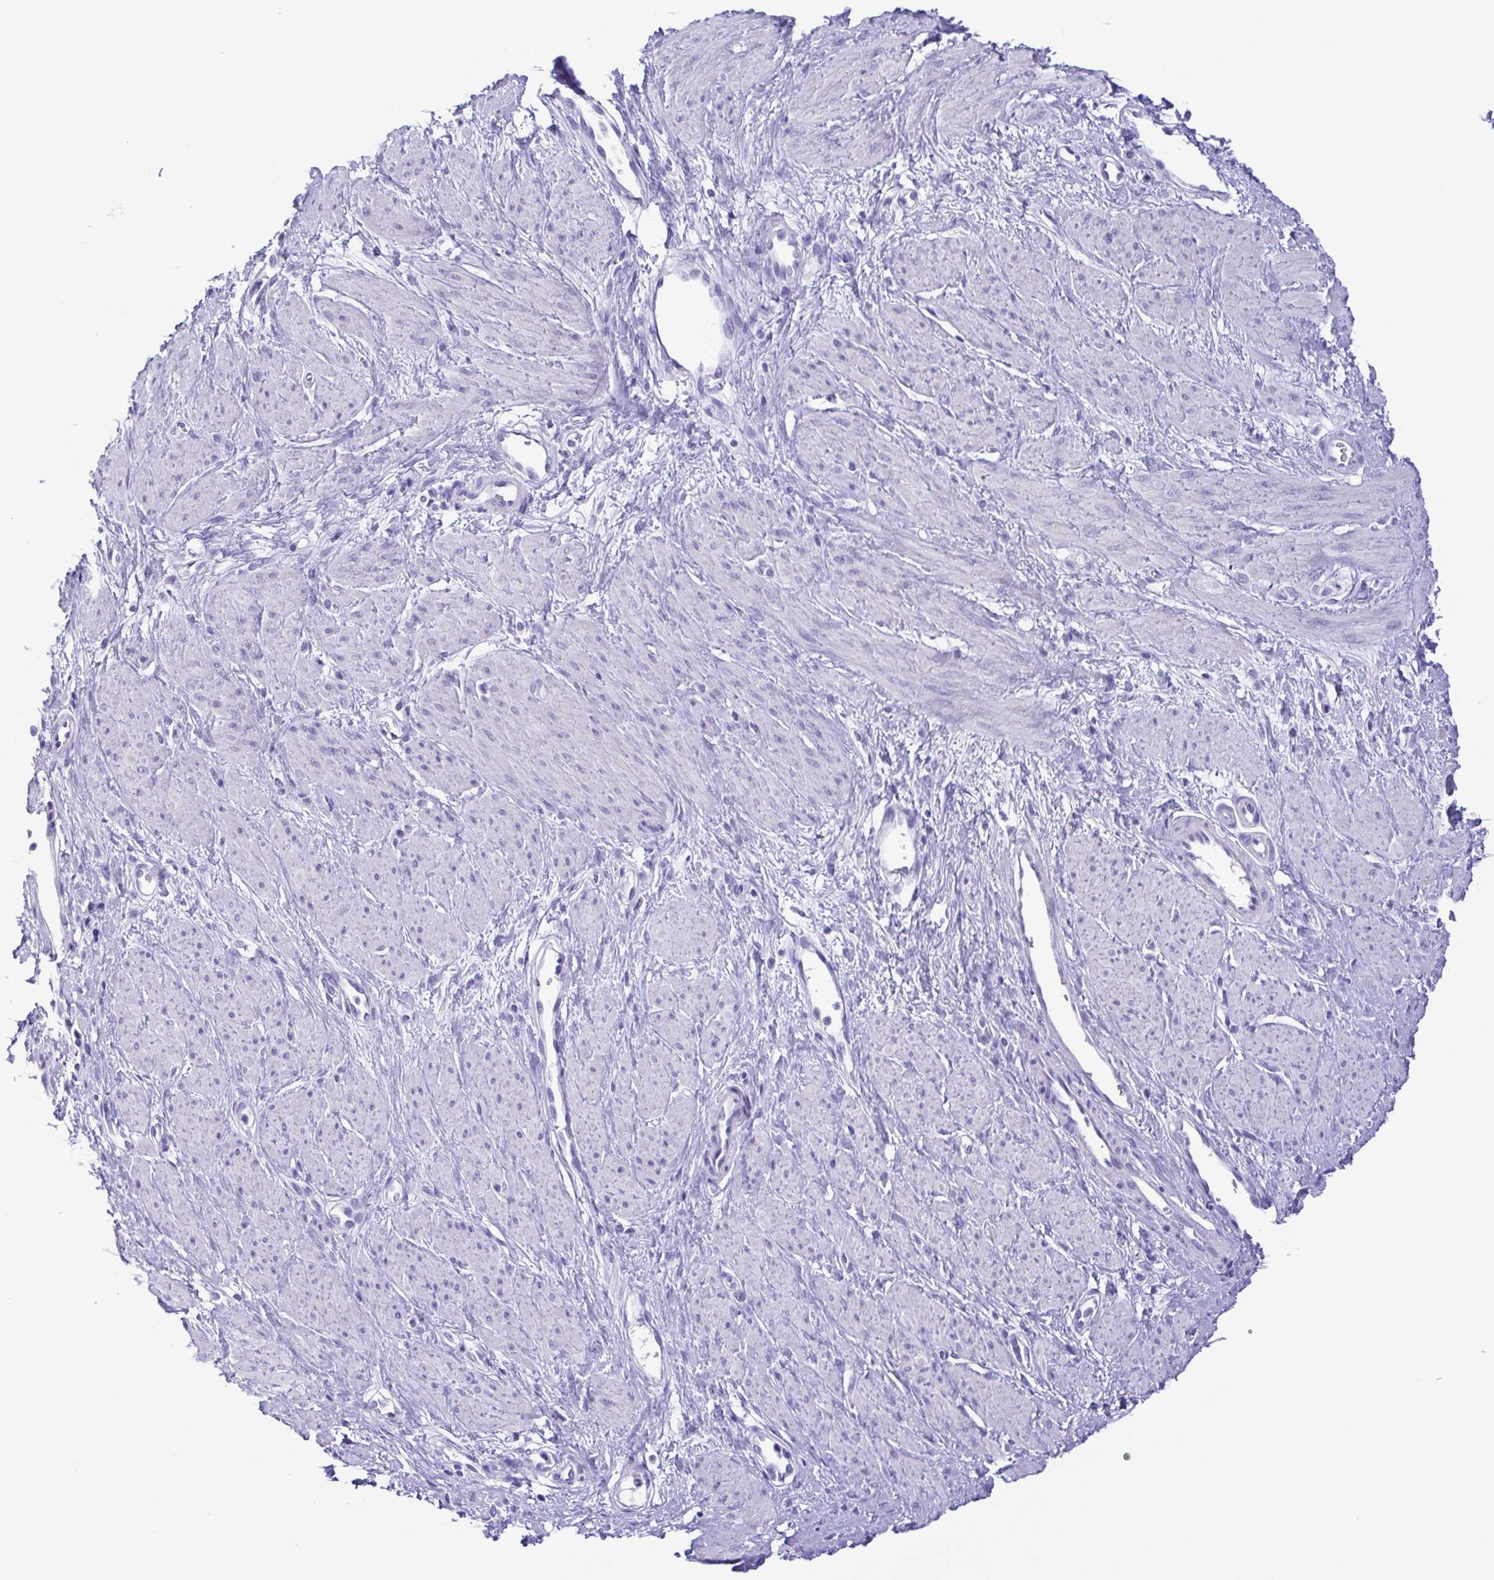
{"staining": {"intensity": "negative", "quantity": "none", "location": "none"}, "tissue": "smooth muscle", "cell_type": "Smooth muscle cells", "image_type": "normal", "snomed": [{"axis": "morphology", "description": "Normal tissue, NOS"}, {"axis": "topography", "description": "Smooth muscle"}, {"axis": "topography", "description": "Uterus"}], "caption": "DAB immunohistochemical staining of unremarkable human smooth muscle demonstrates no significant staining in smooth muscle cells. (Brightfield microscopy of DAB immunohistochemistry at high magnification).", "gene": "OVGP1", "patient": {"sex": "female", "age": 39}}